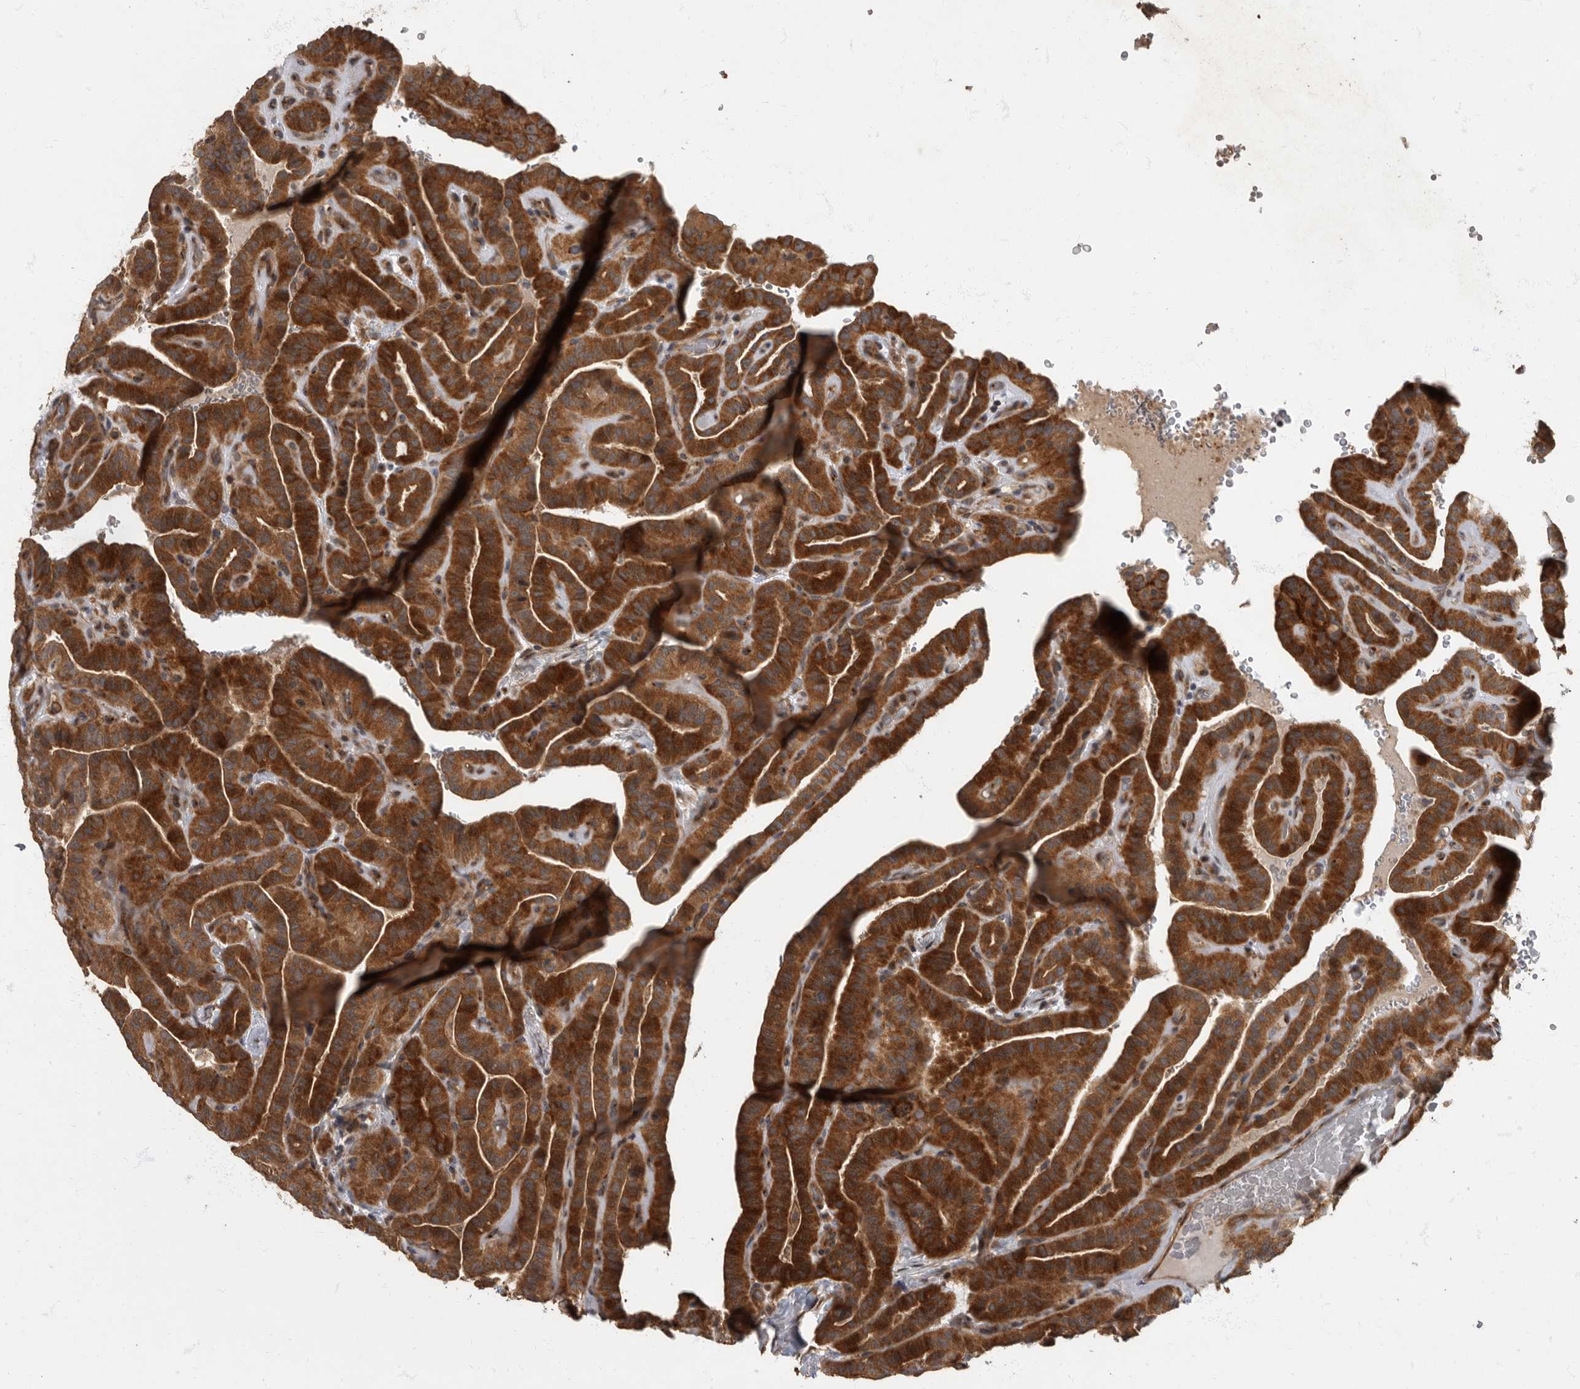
{"staining": {"intensity": "strong", "quantity": ">75%", "location": "cytoplasmic/membranous"}, "tissue": "thyroid cancer", "cell_type": "Tumor cells", "image_type": "cancer", "snomed": [{"axis": "morphology", "description": "Papillary adenocarcinoma, NOS"}, {"axis": "topography", "description": "Thyroid gland"}], "caption": "Immunohistochemical staining of human thyroid cancer shows strong cytoplasmic/membranous protein positivity in about >75% of tumor cells. (Brightfield microscopy of DAB IHC at high magnification).", "gene": "IQCK", "patient": {"sex": "male", "age": 77}}